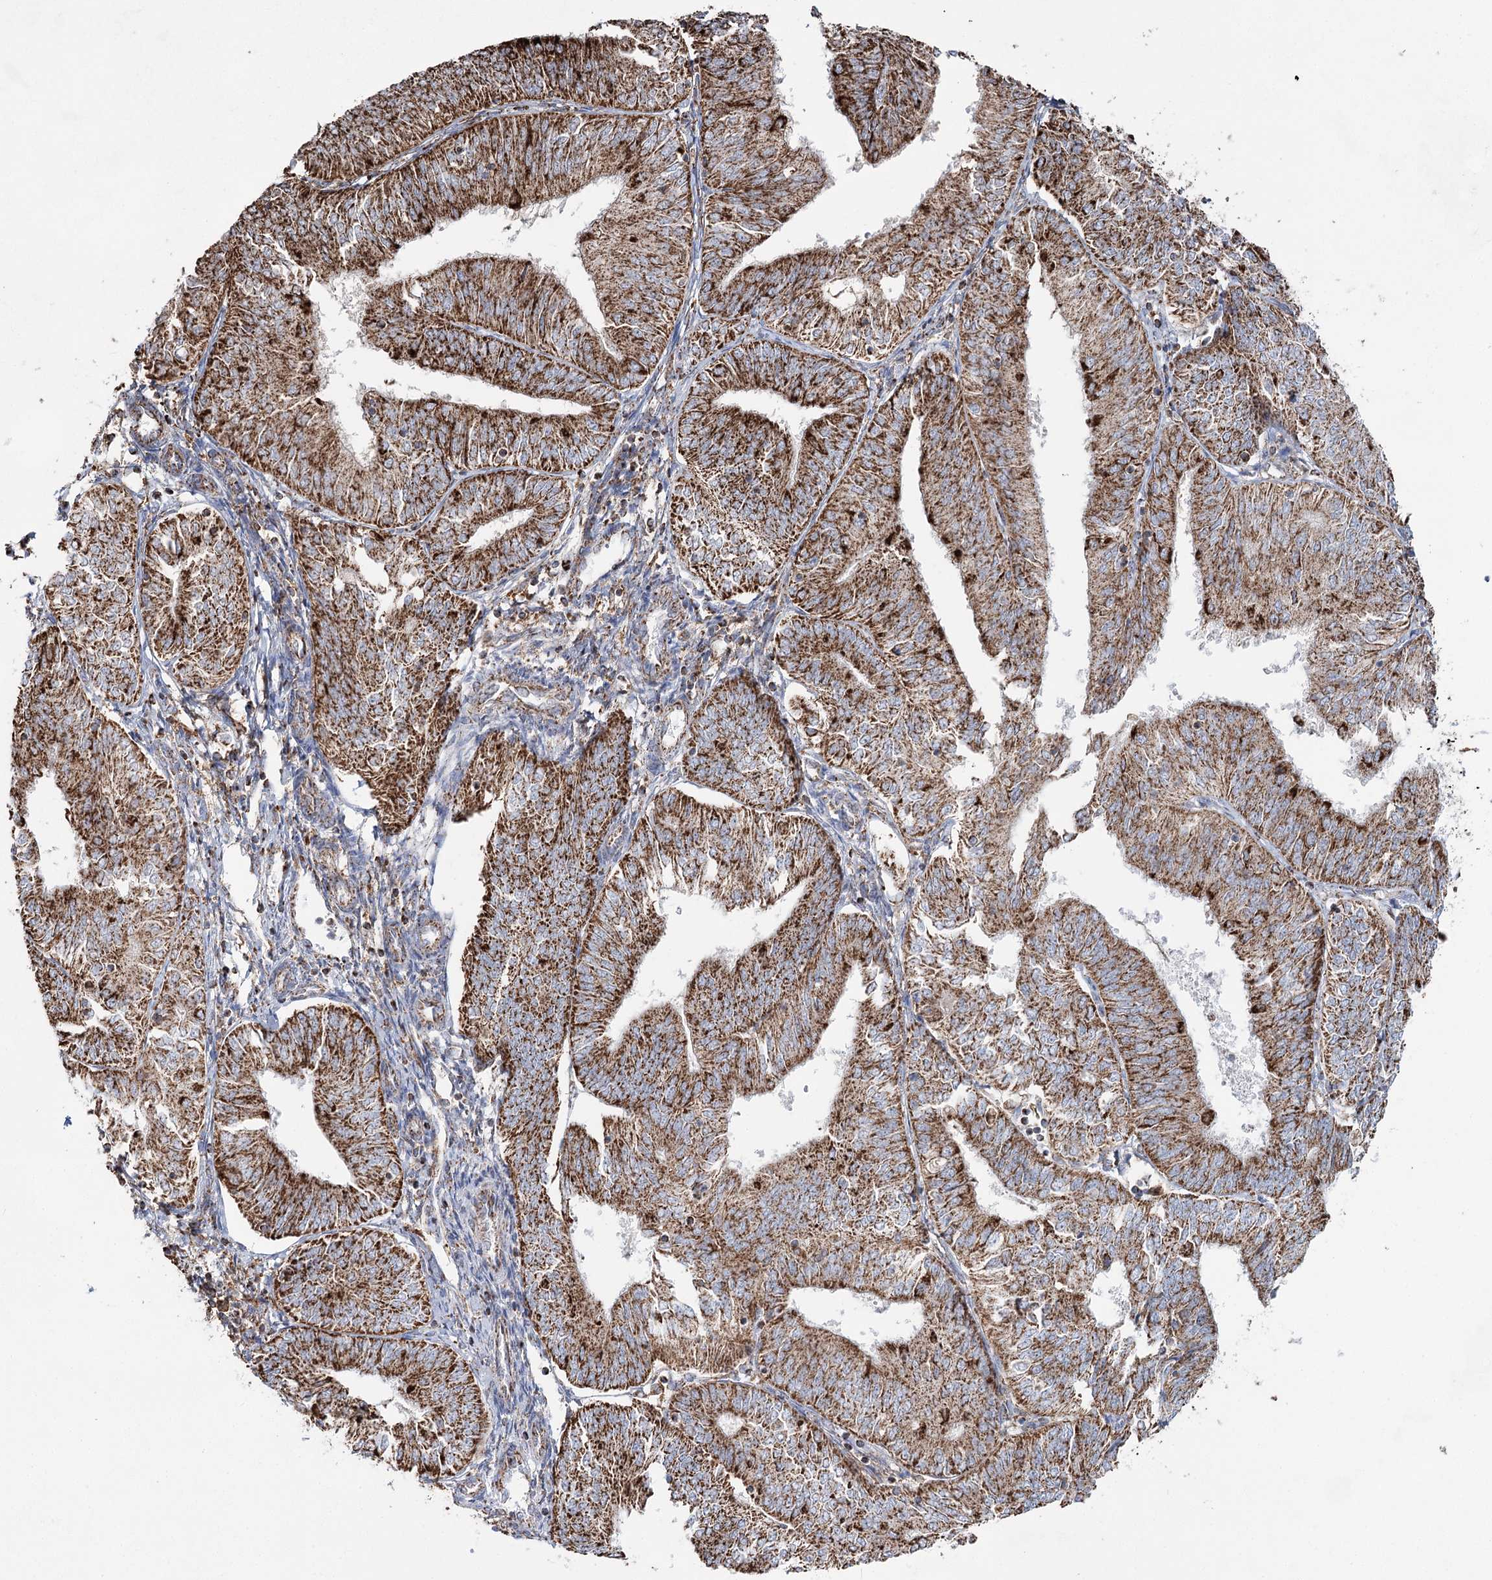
{"staining": {"intensity": "strong", "quantity": ">75%", "location": "cytoplasmic/membranous"}, "tissue": "endometrial cancer", "cell_type": "Tumor cells", "image_type": "cancer", "snomed": [{"axis": "morphology", "description": "Adenocarcinoma, NOS"}, {"axis": "topography", "description": "Endometrium"}], "caption": "Immunohistochemistry (IHC) of human endometrial cancer (adenocarcinoma) displays high levels of strong cytoplasmic/membranous positivity in about >75% of tumor cells. (IHC, brightfield microscopy, high magnification).", "gene": "CWF19L1", "patient": {"sex": "female", "age": 58}}